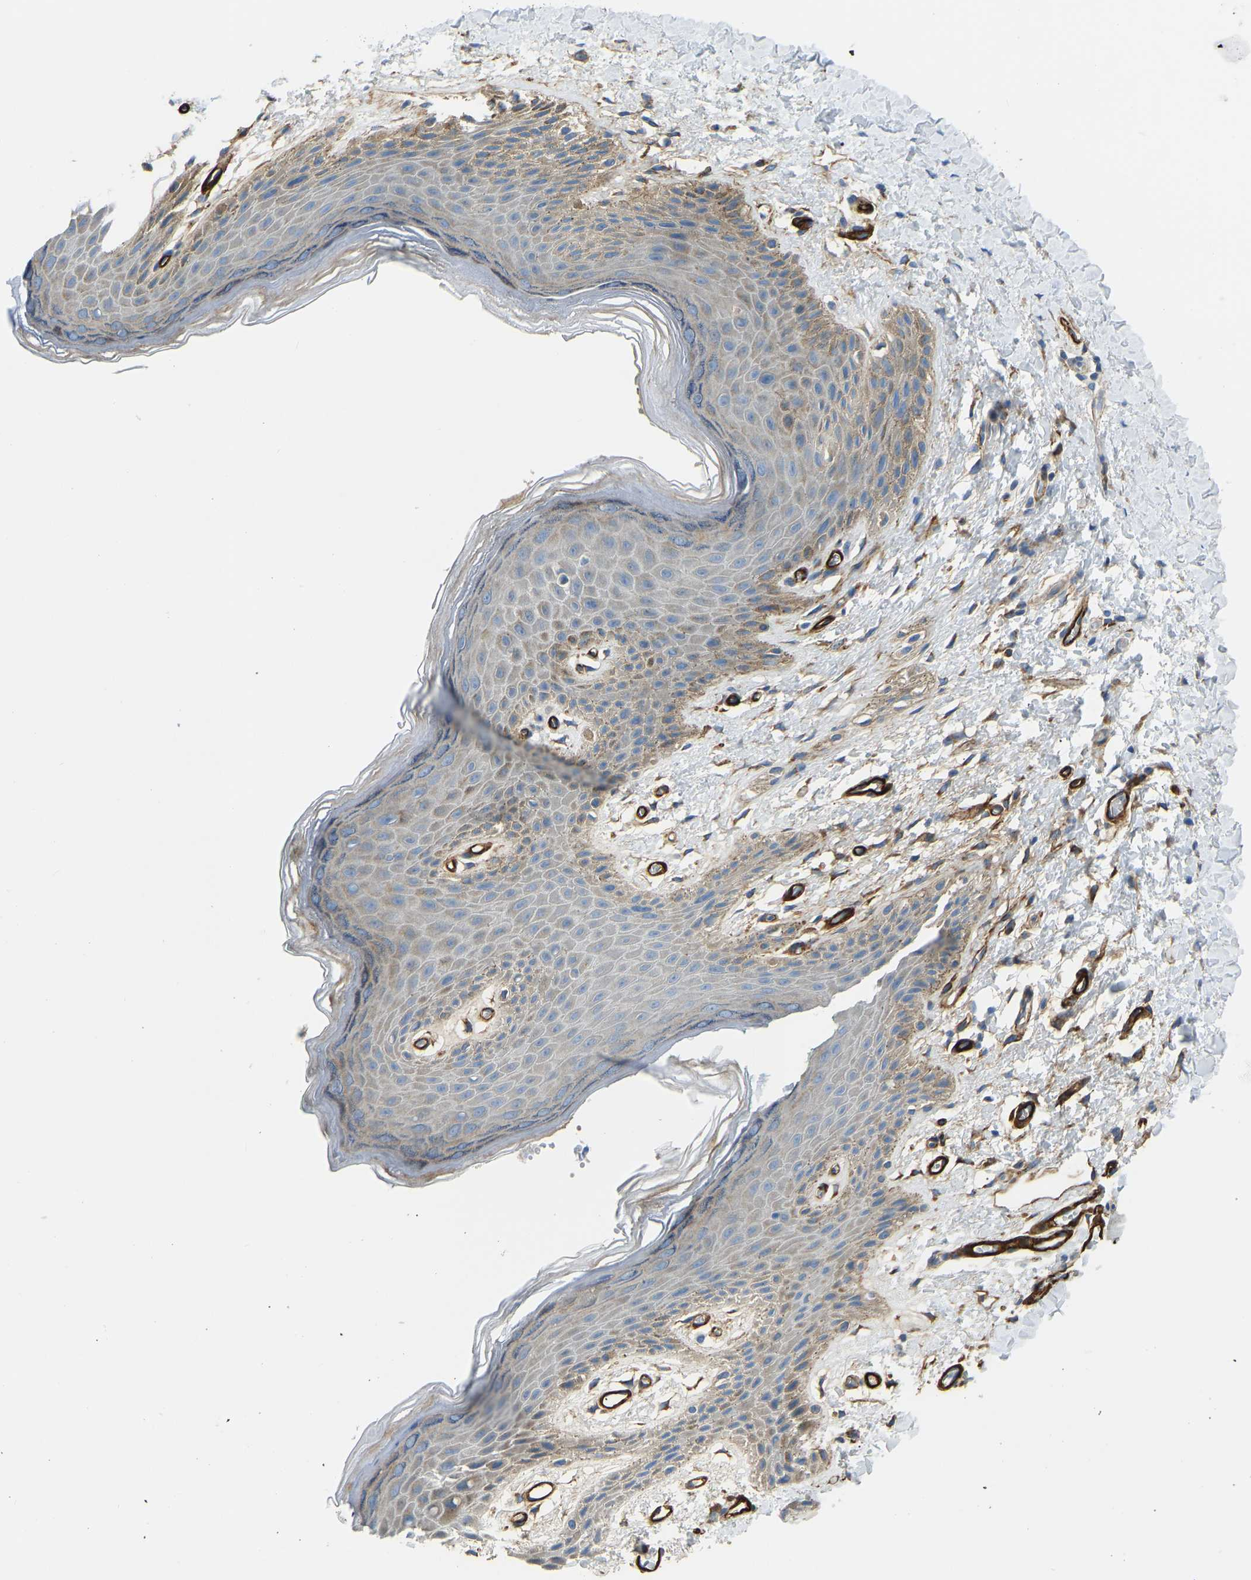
{"staining": {"intensity": "moderate", "quantity": "<25%", "location": "cytoplasmic/membranous"}, "tissue": "skin", "cell_type": "Epidermal cells", "image_type": "normal", "snomed": [{"axis": "morphology", "description": "Normal tissue, NOS"}, {"axis": "topography", "description": "Anal"}], "caption": "IHC photomicrograph of normal skin stained for a protein (brown), which shows low levels of moderate cytoplasmic/membranous staining in about <25% of epidermal cells.", "gene": "COL15A1", "patient": {"sex": "male", "age": 44}}